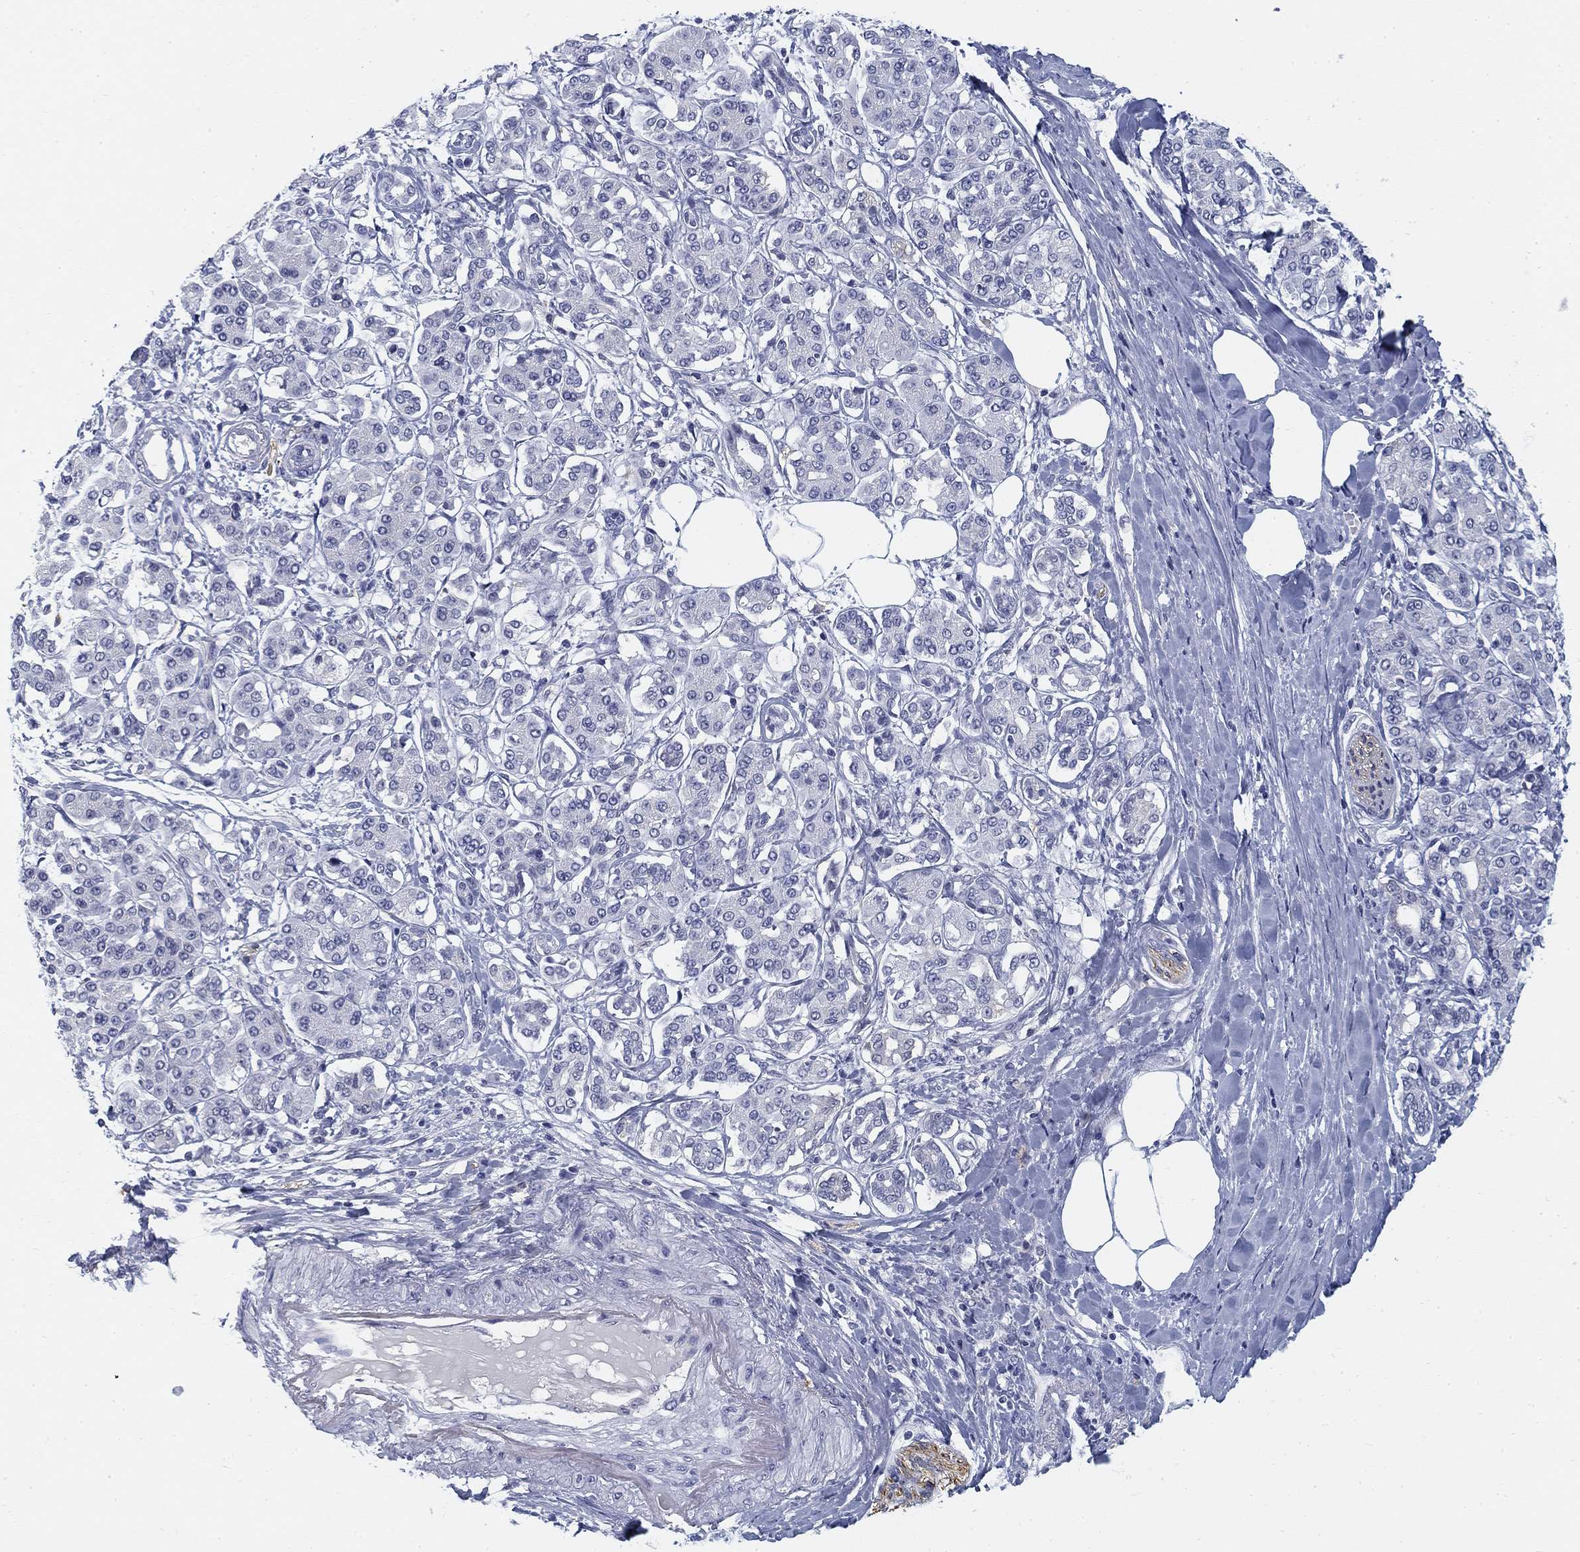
{"staining": {"intensity": "negative", "quantity": "none", "location": "none"}, "tissue": "pancreatic cancer", "cell_type": "Tumor cells", "image_type": "cancer", "snomed": [{"axis": "morphology", "description": "Adenocarcinoma, NOS"}, {"axis": "topography", "description": "Pancreas"}], "caption": "High power microscopy histopathology image of an immunohistochemistry (IHC) histopathology image of pancreatic cancer, revealing no significant expression in tumor cells.", "gene": "SLC2A5", "patient": {"sex": "female", "age": 56}}